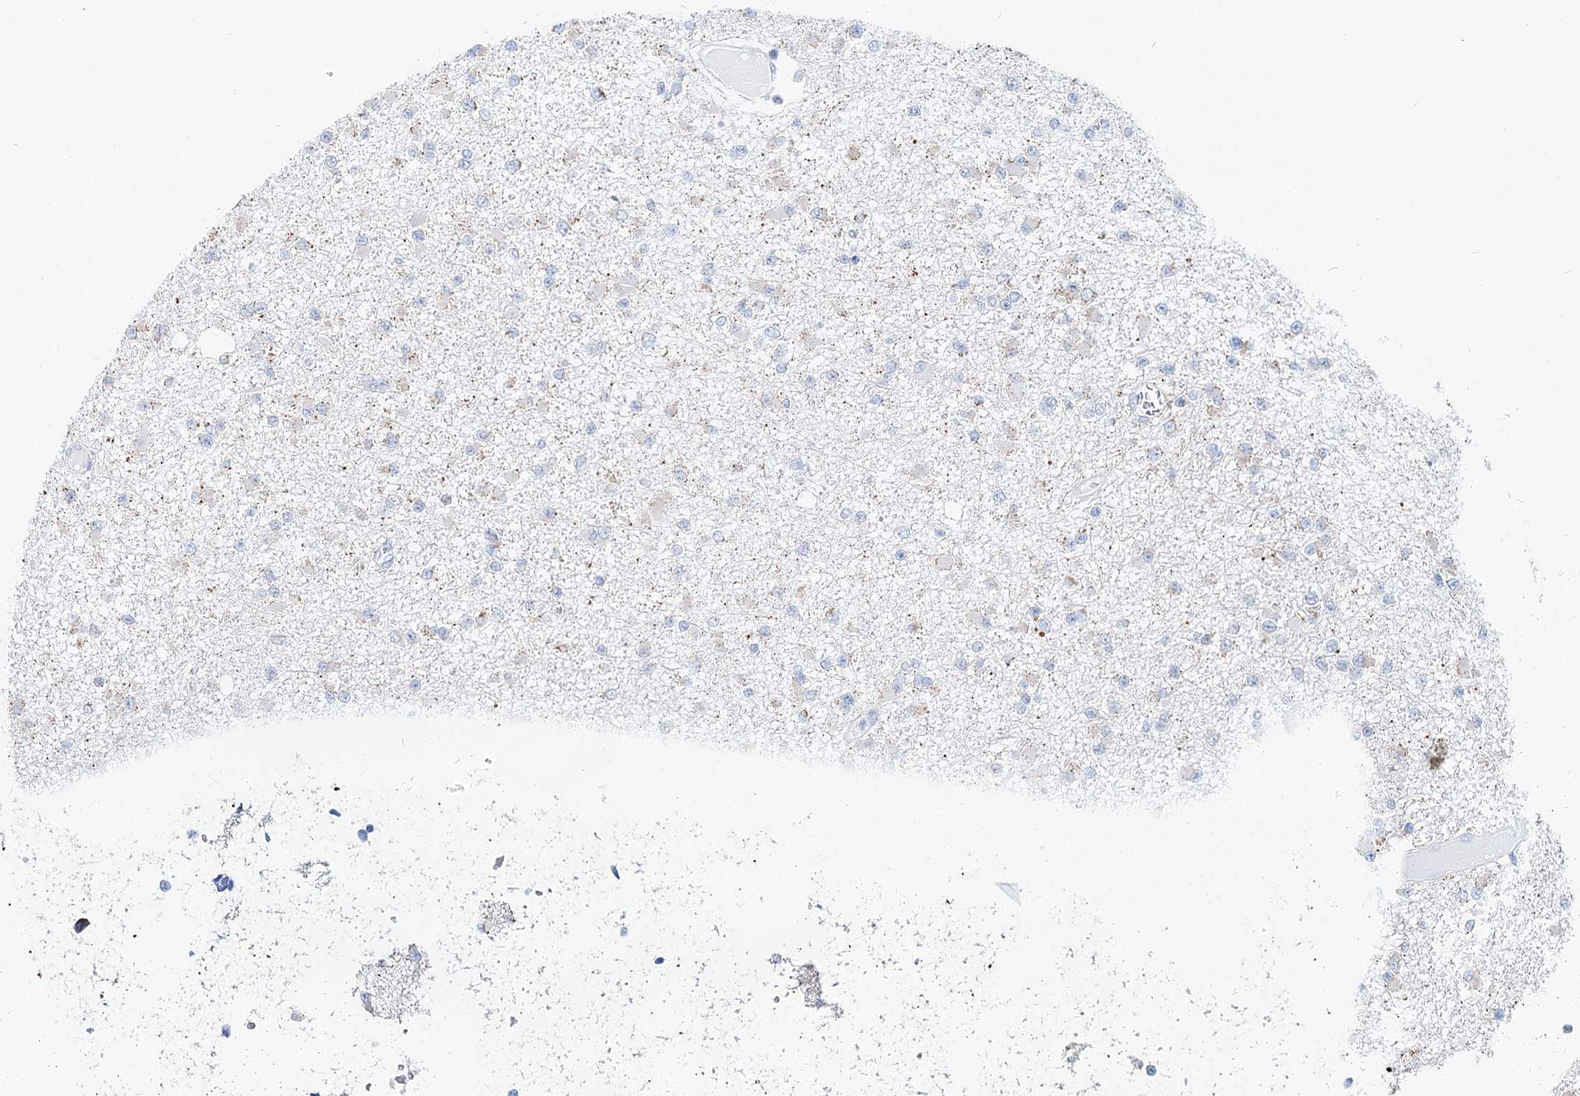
{"staining": {"intensity": "negative", "quantity": "none", "location": "none"}, "tissue": "glioma", "cell_type": "Tumor cells", "image_type": "cancer", "snomed": [{"axis": "morphology", "description": "Glioma, malignant, Low grade"}, {"axis": "topography", "description": "Brain"}], "caption": "Immunohistochemical staining of malignant glioma (low-grade) exhibits no significant staining in tumor cells.", "gene": "MCCC2", "patient": {"sex": "female", "age": 22}}